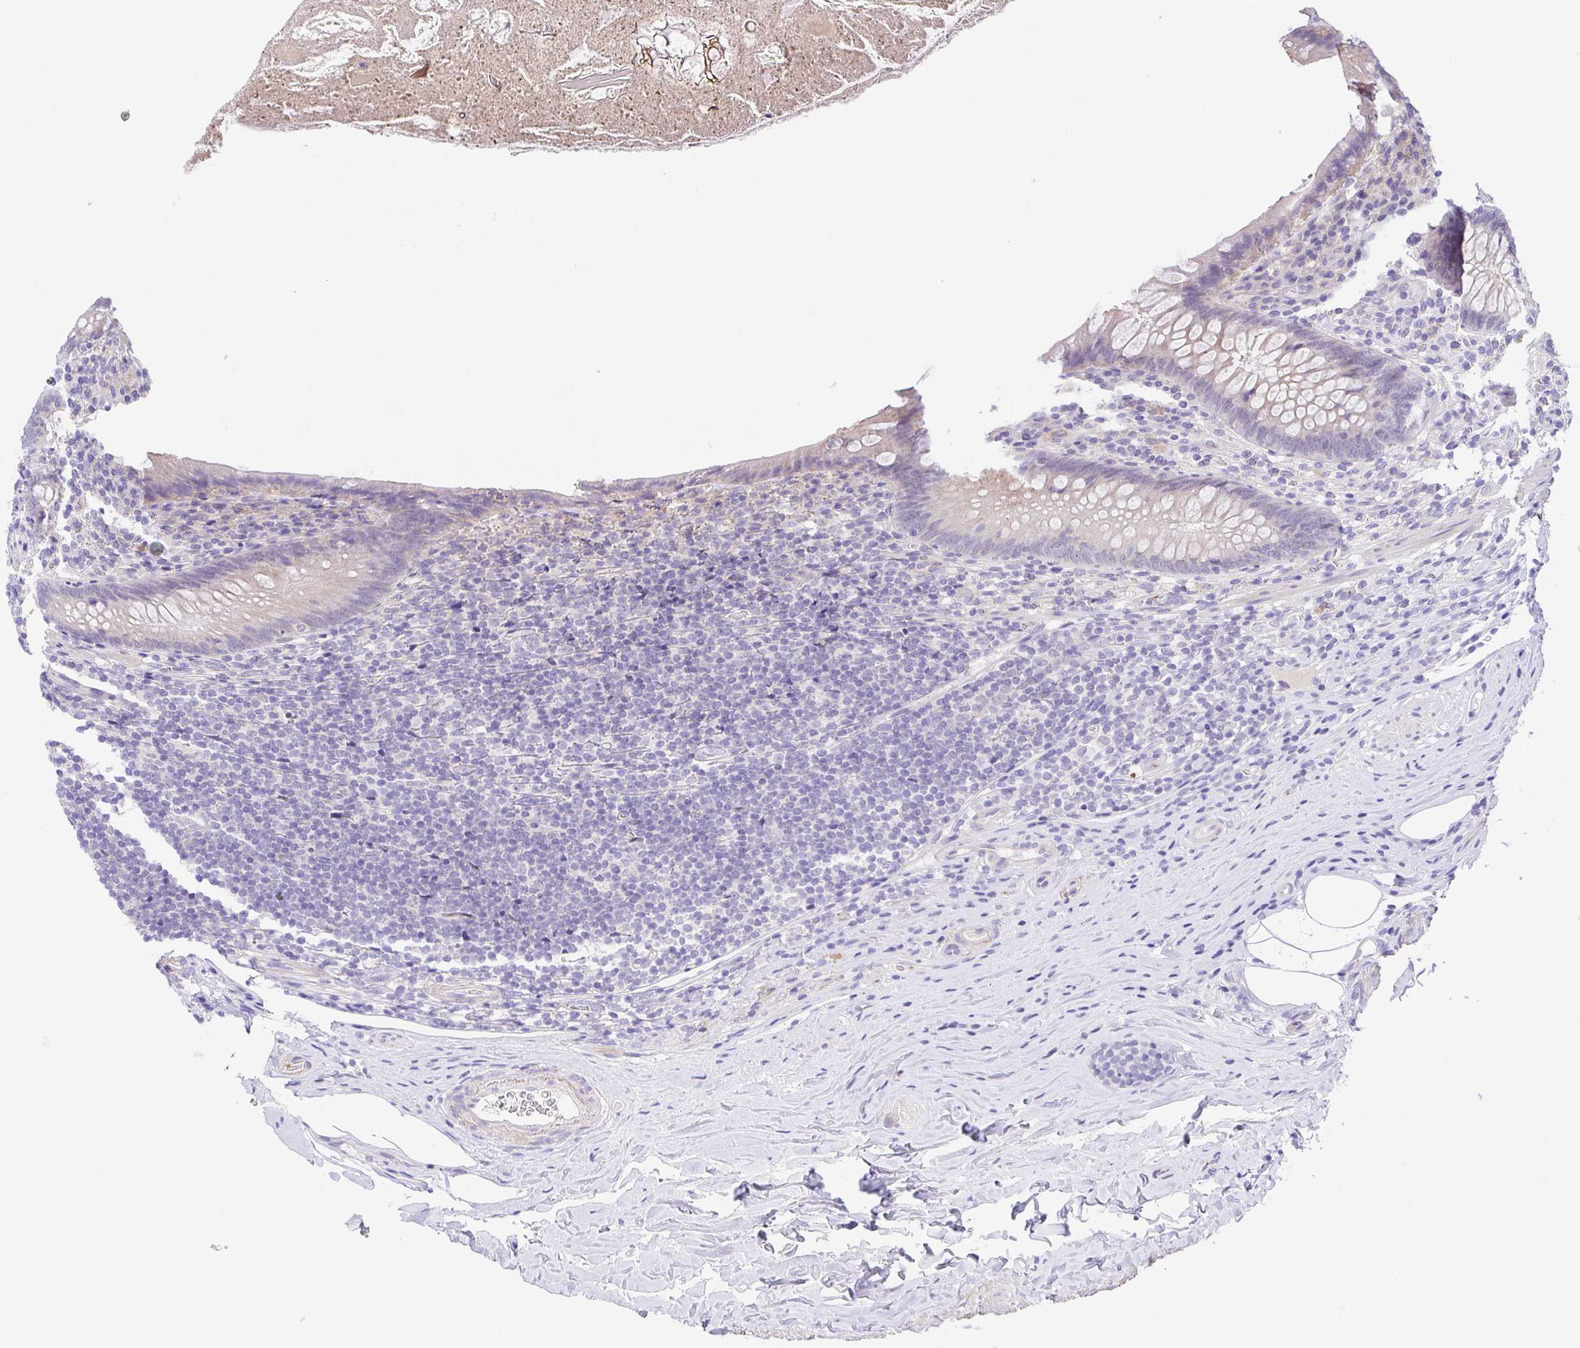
{"staining": {"intensity": "negative", "quantity": "none", "location": "none"}, "tissue": "appendix", "cell_type": "Glandular cells", "image_type": "normal", "snomed": [{"axis": "morphology", "description": "Normal tissue, NOS"}, {"axis": "topography", "description": "Appendix"}], "caption": "This is an immunohistochemistry (IHC) micrograph of unremarkable human appendix. There is no positivity in glandular cells.", "gene": "PRR14L", "patient": {"sex": "male", "age": 47}}